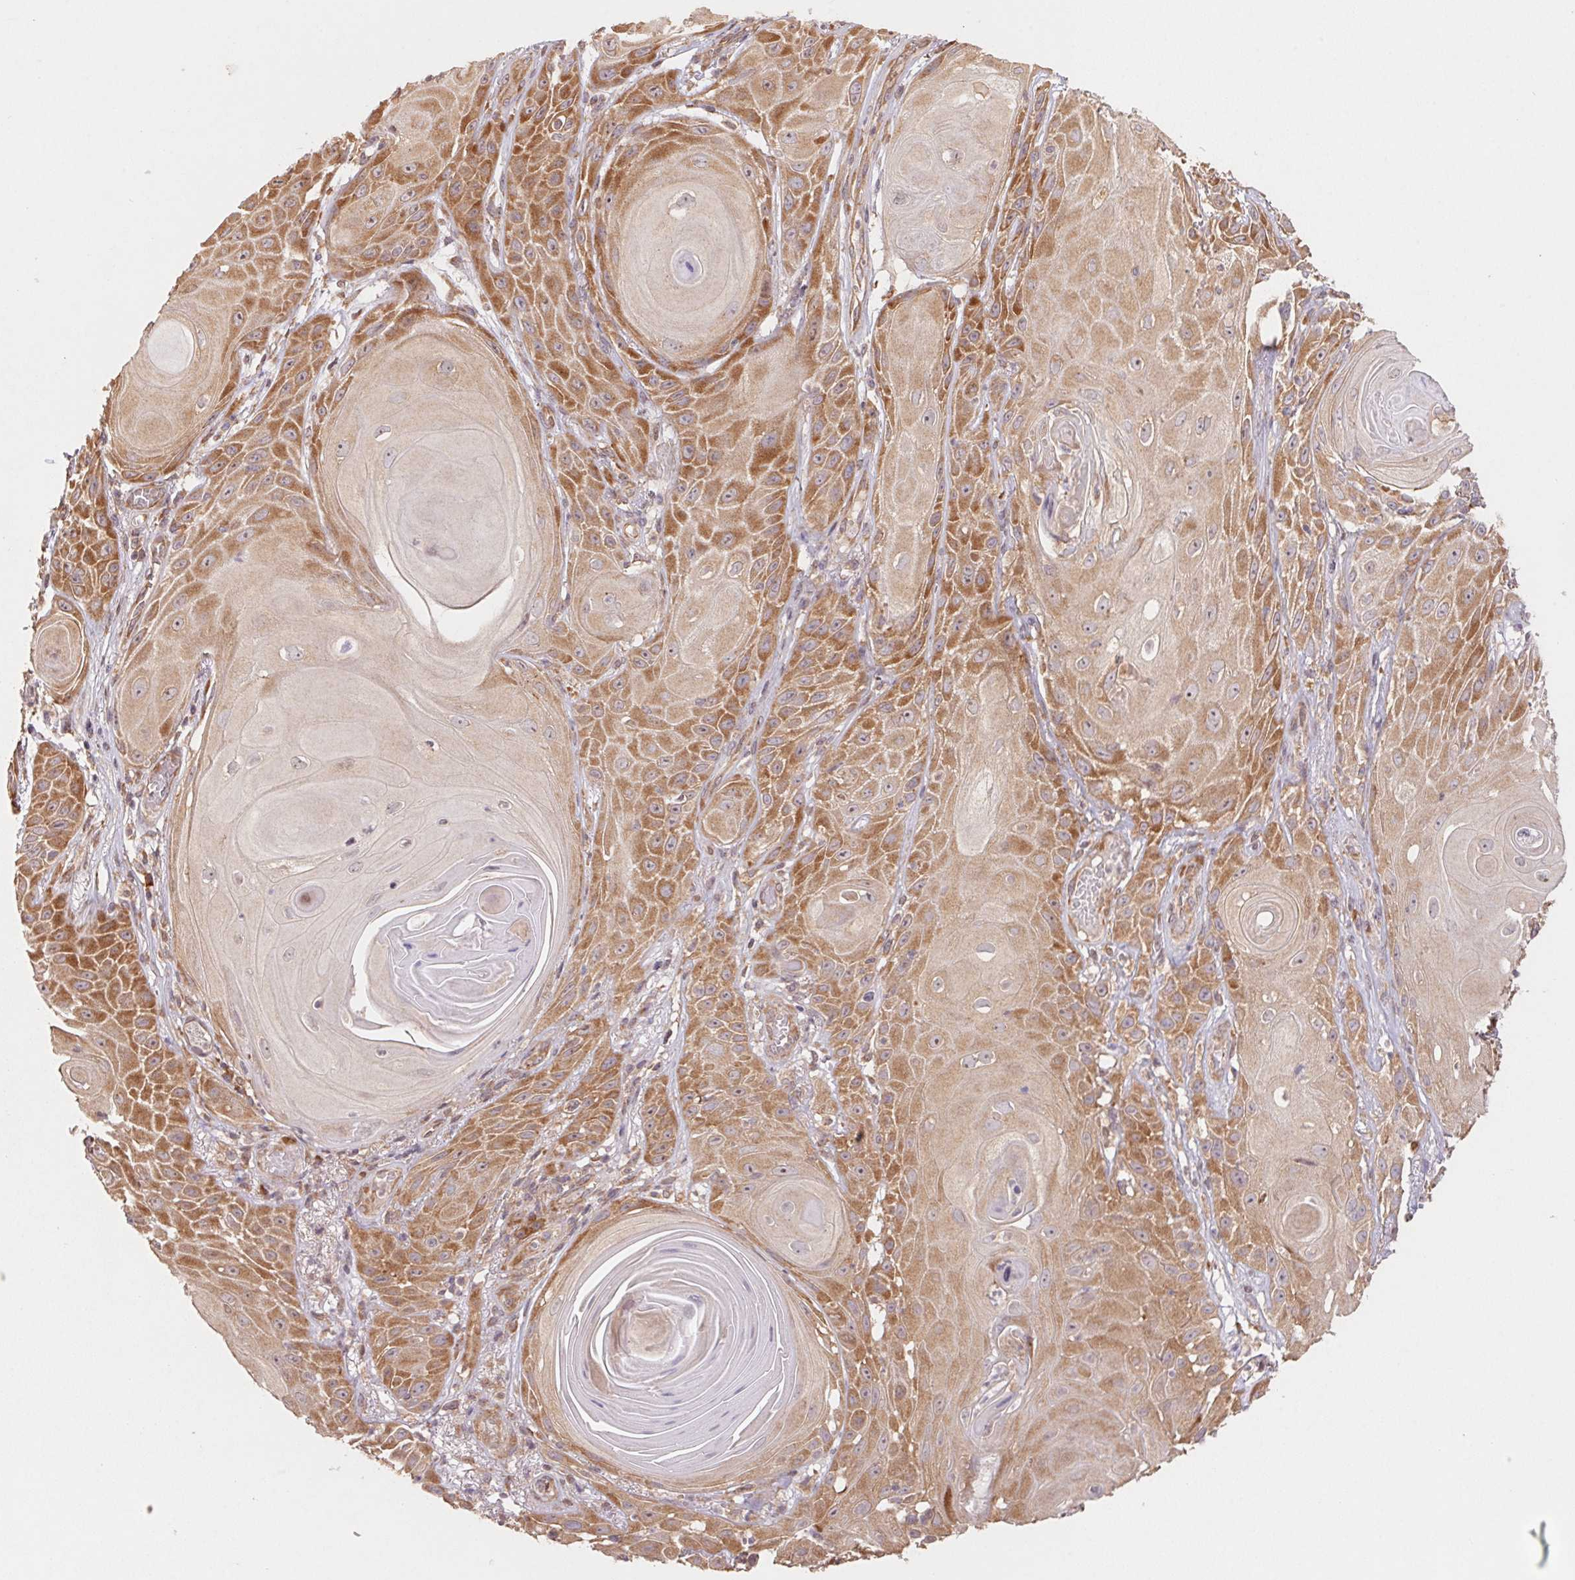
{"staining": {"intensity": "moderate", "quantity": ">75%", "location": "cytoplasmic/membranous"}, "tissue": "skin cancer", "cell_type": "Tumor cells", "image_type": "cancer", "snomed": [{"axis": "morphology", "description": "Squamous cell carcinoma, NOS"}, {"axis": "topography", "description": "Skin"}], "caption": "Human squamous cell carcinoma (skin) stained for a protein (brown) demonstrates moderate cytoplasmic/membranous positive staining in about >75% of tumor cells.", "gene": "RPL27A", "patient": {"sex": "male", "age": 62}}